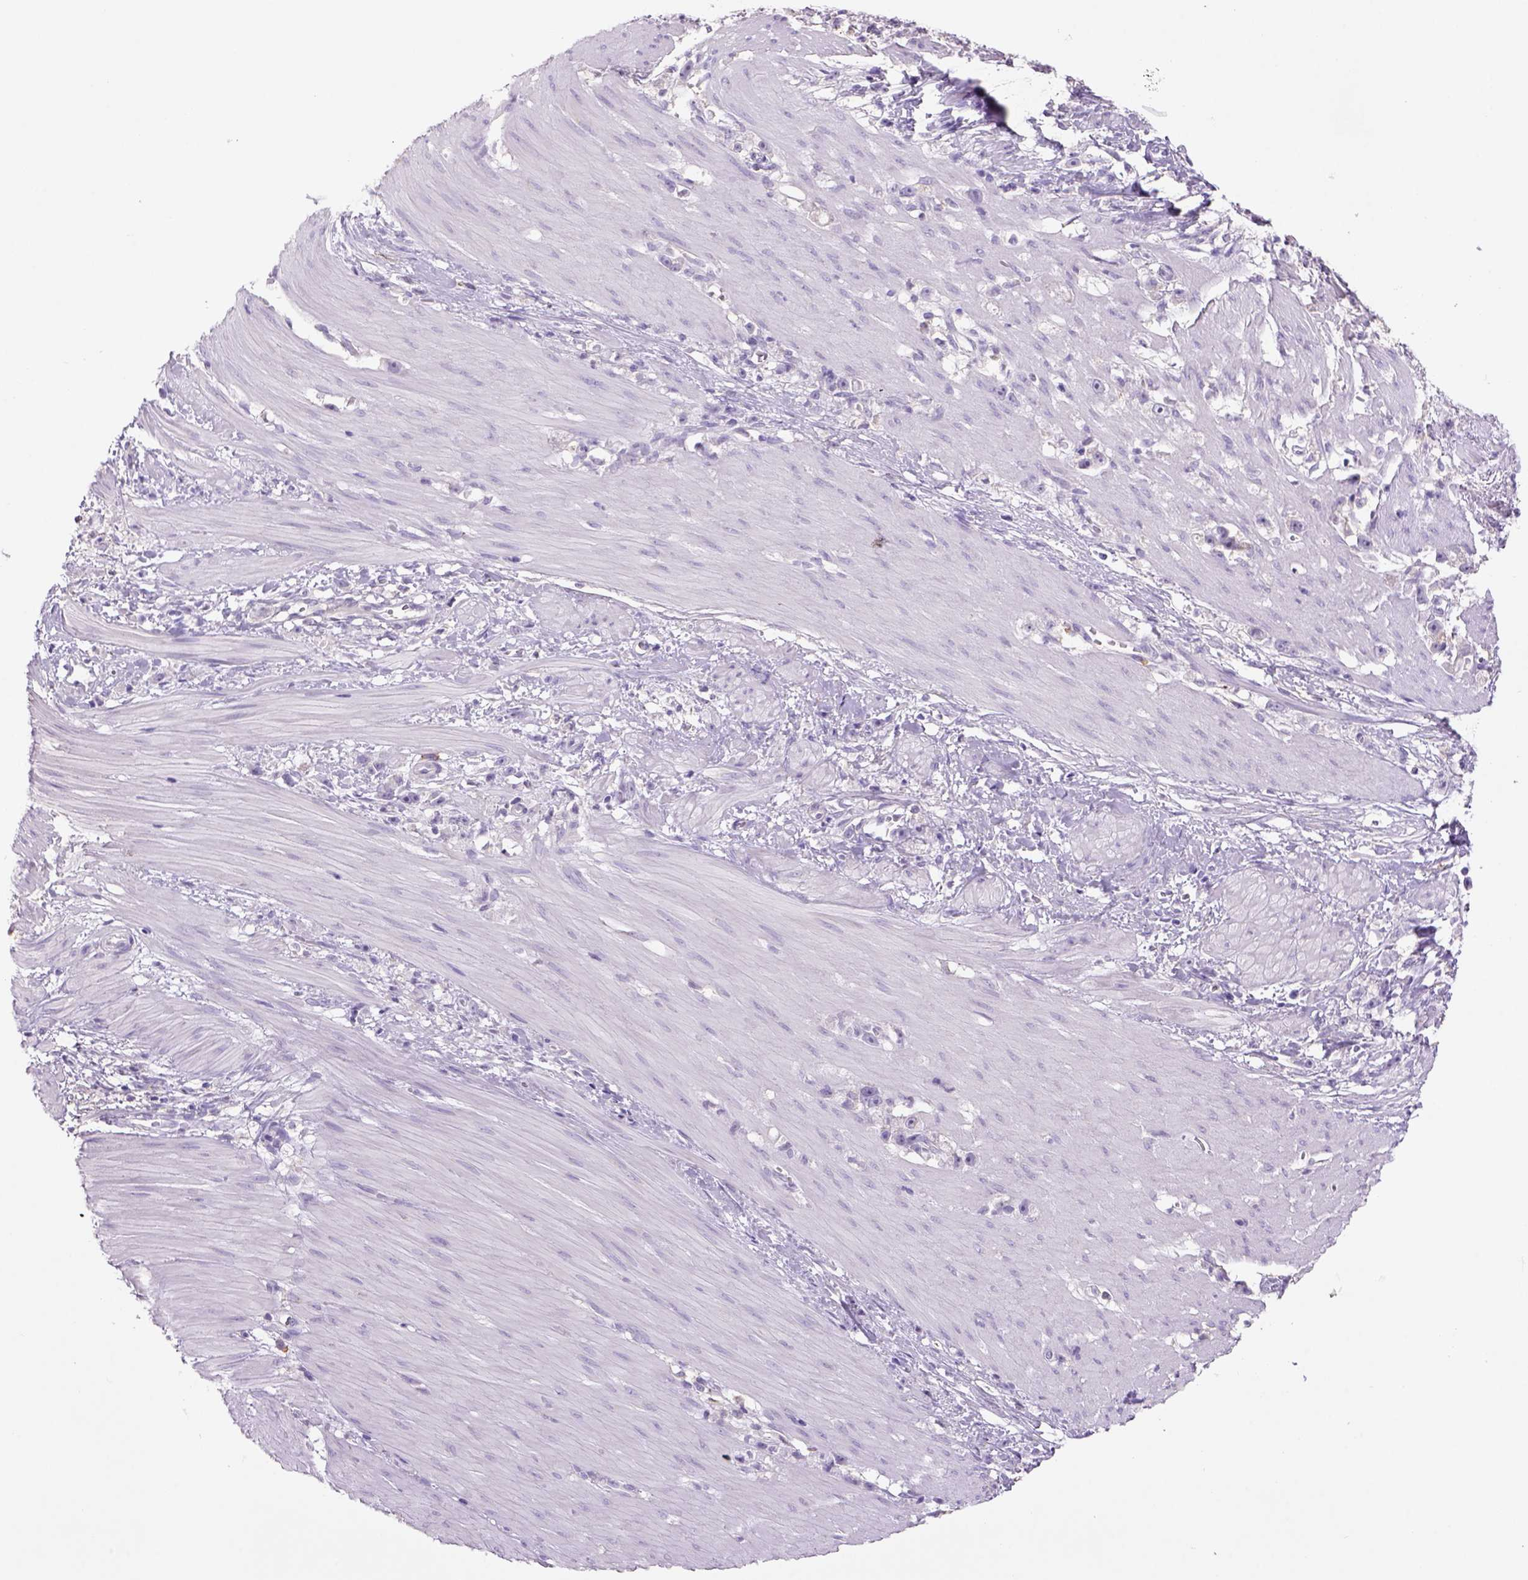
{"staining": {"intensity": "negative", "quantity": "none", "location": "none"}, "tissue": "stomach cancer", "cell_type": "Tumor cells", "image_type": "cancer", "snomed": [{"axis": "morphology", "description": "Adenocarcinoma, NOS"}, {"axis": "topography", "description": "Stomach"}], "caption": "DAB (3,3'-diaminobenzidine) immunohistochemical staining of human stomach cancer (adenocarcinoma) displays no significant staining in tumor cells. (Brightfield microscopy of DAB (3,3'-diaminobenzidine) immunohistochemistry (IHC) at high magnification).", "gene": "NAALAD2", "patient": {"sex": "female", "age": 59}}